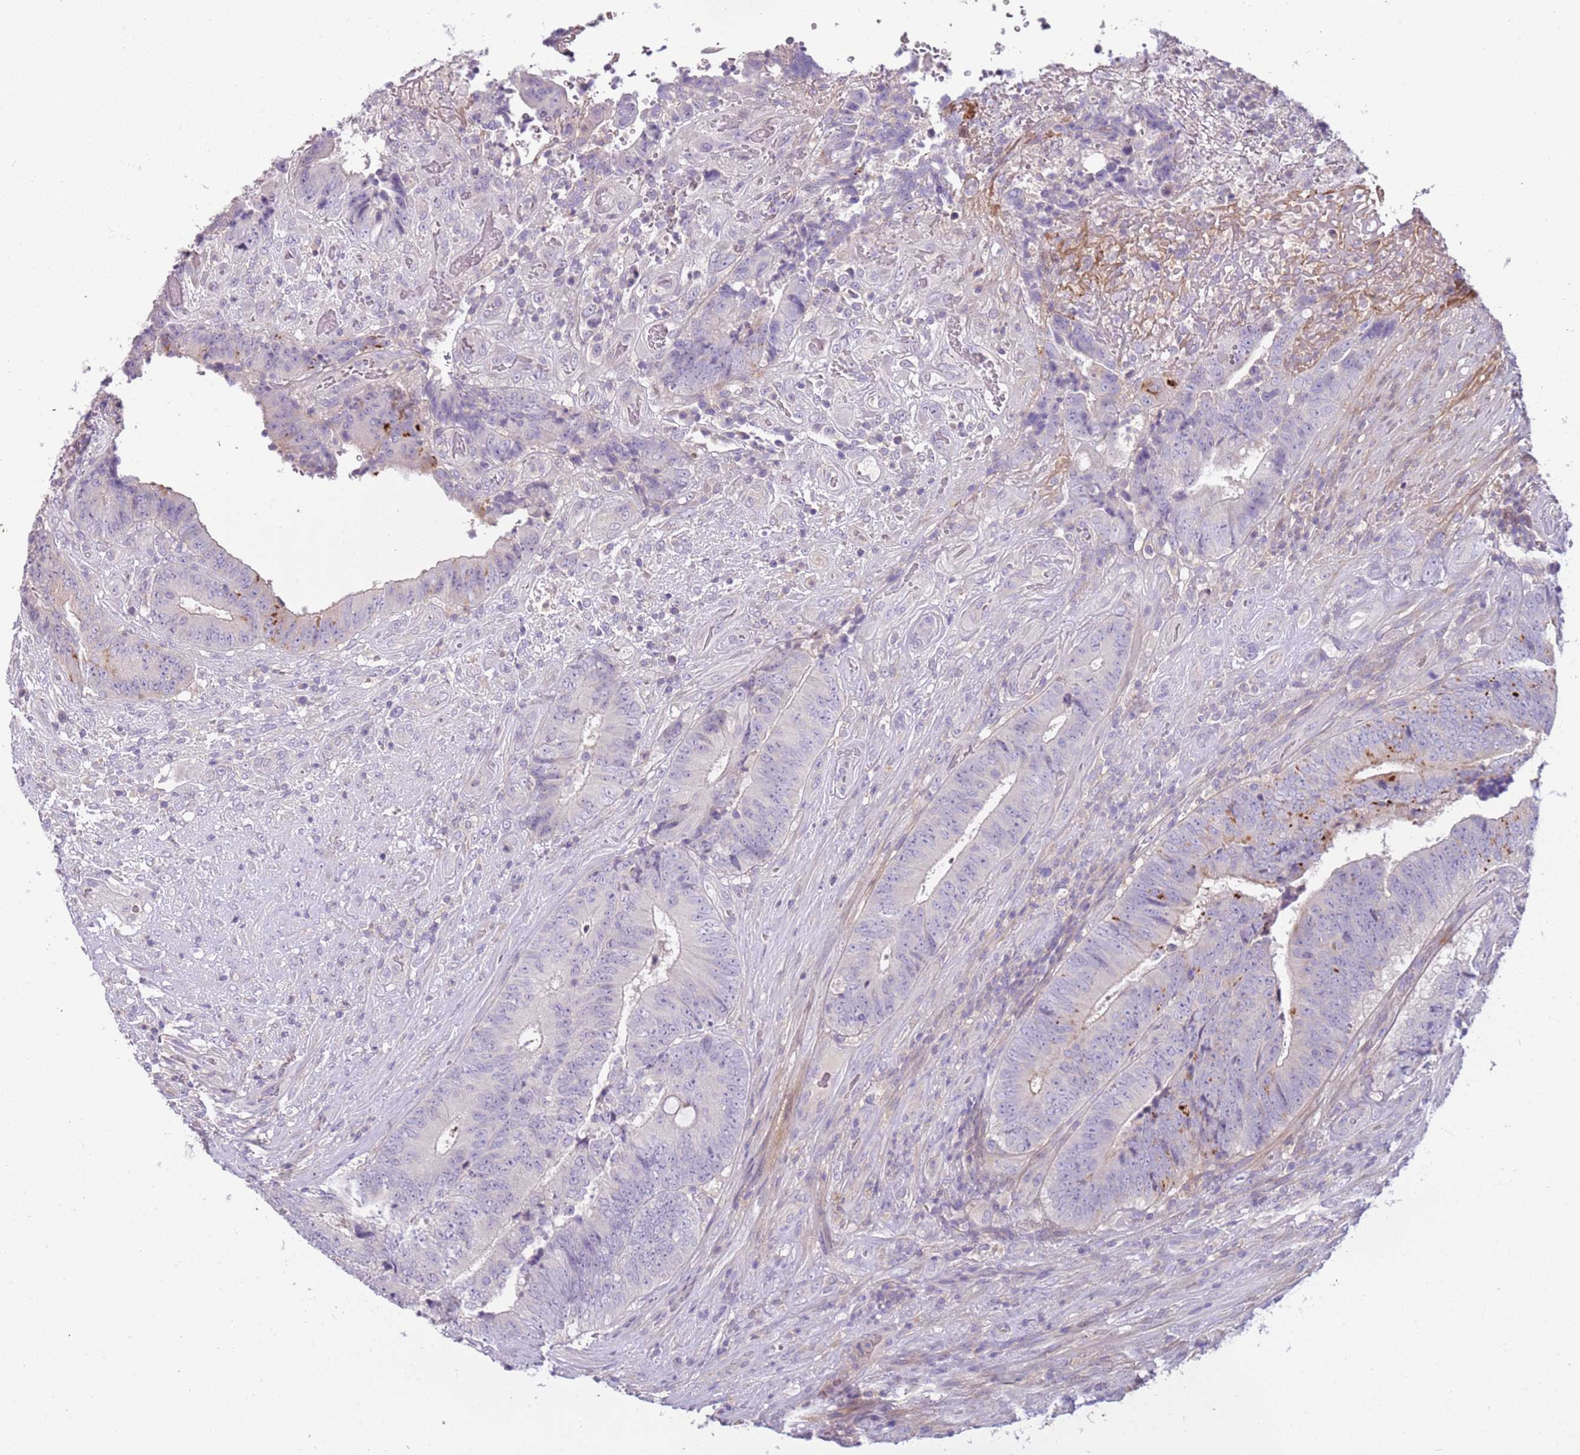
{"staining": {"intensity": "negative", "quantity": "none", "location": "none"}, "tissue": "colorectal cancer", "cell_type": "Tumor cells", "image_type": "cancer", "snomed": [{"axis": "morphology", "description": "Adenocarcinoma, NOS"}, {"axis": "topography", "description": "Rectum"}], "caption": "Immunohistochemistry of human colorectal cancer (adenocarcinoma) shows no positivity in tumor cells. (Stains: DAB (3,3'-diaminobenzidine) immunohistochemistry with hematoxylin counter stain, Microscopy: brightfield microscopy at high magnification).", "gene": "ARHGAP5", "patient": {"sex": "male", "age": 72}}